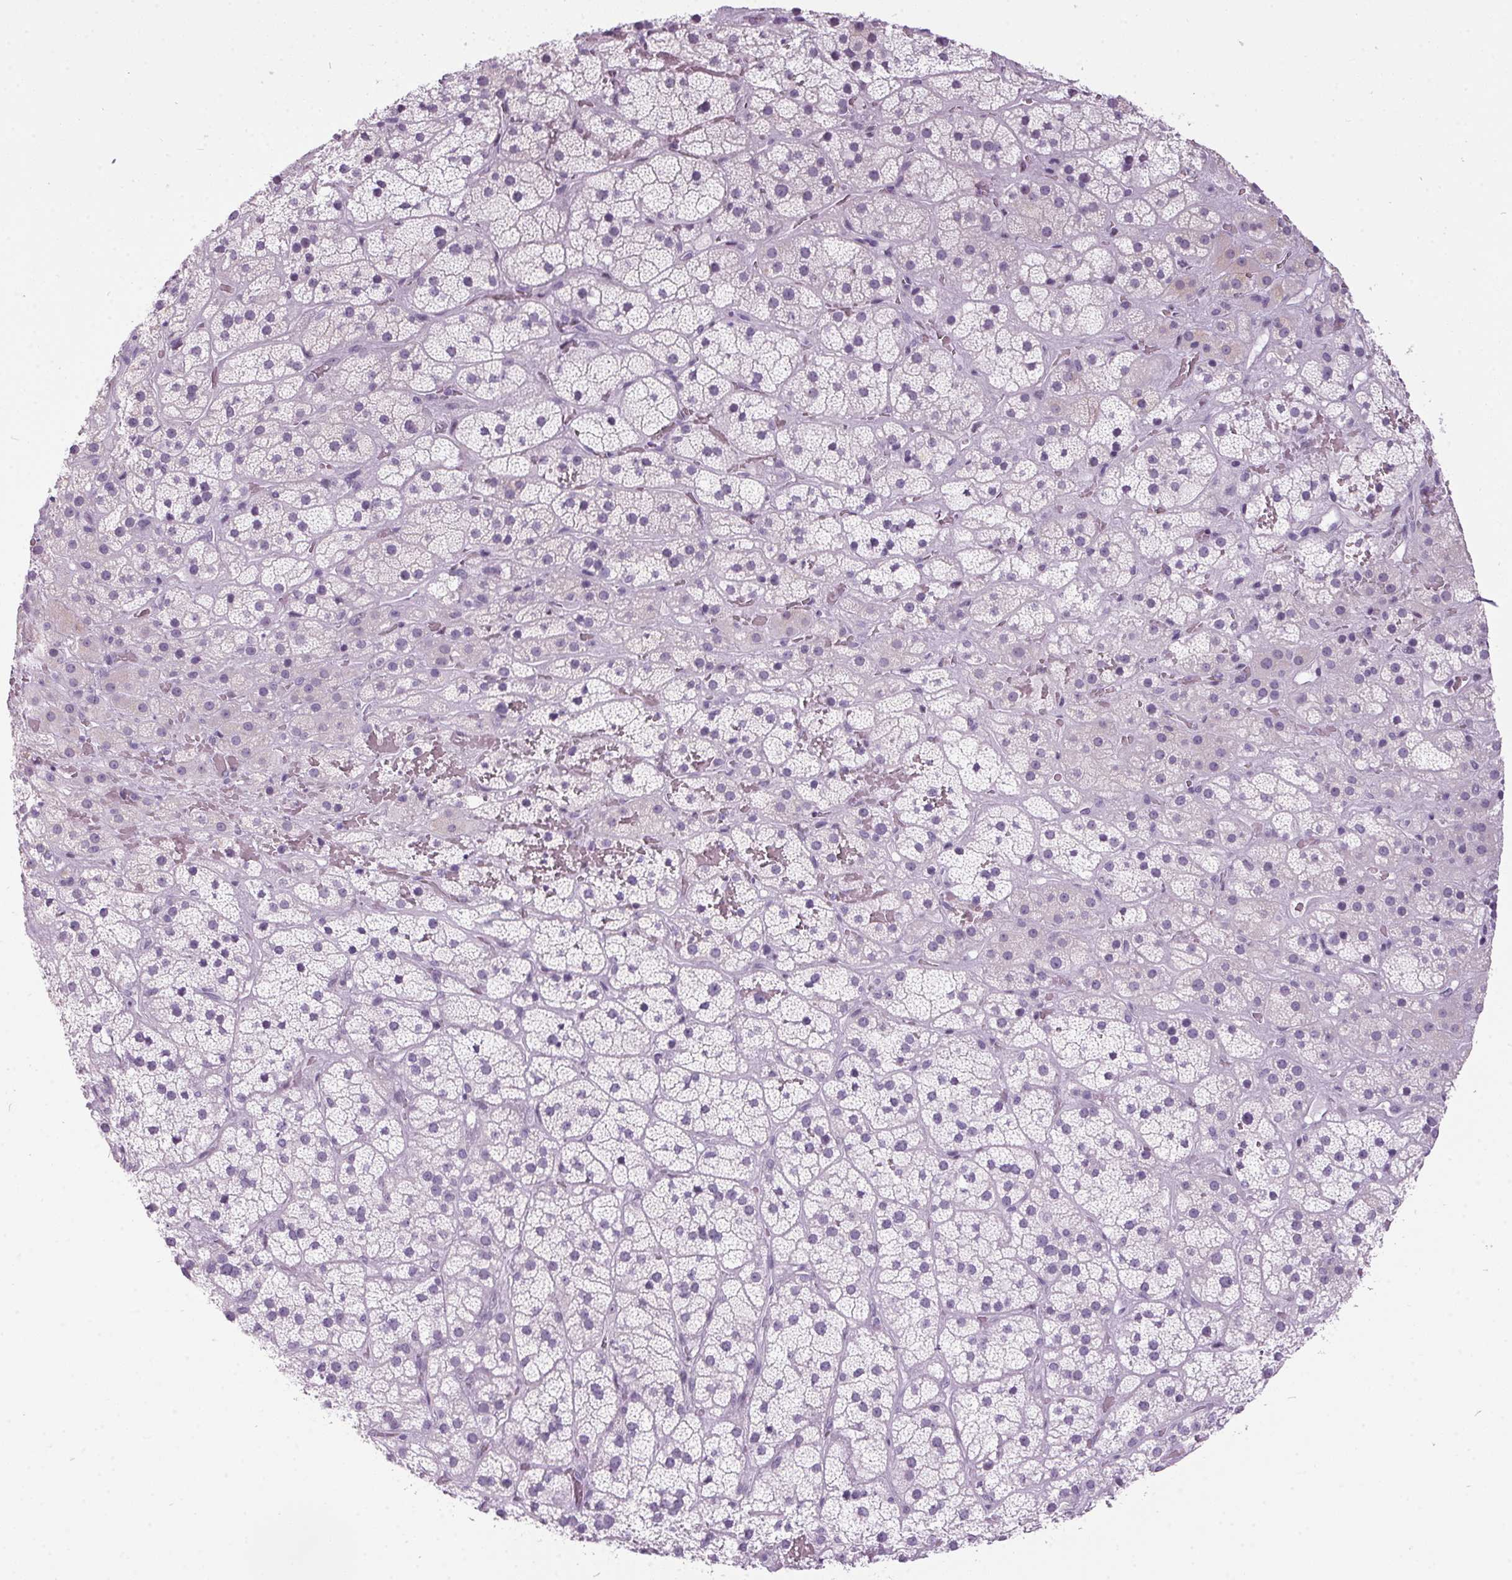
{"staining": {"intensity": "negative", "quantity": "none", "location": "none"}, "tissue": "adrenal gland", "cell_type": "Glandular cells", "image_type": "normal", "snomed": [{"axis": "morphology", "description": "Normal tissue, NOS"}, {"axis": "topography", "description": "Adrenal gland"}], "caption": "Protein analysis of normal adrenal gland exhibits no significant staining in glandular cells.", "gene": "ODAD2", "patient": {"sex": "male", "age": 57}}